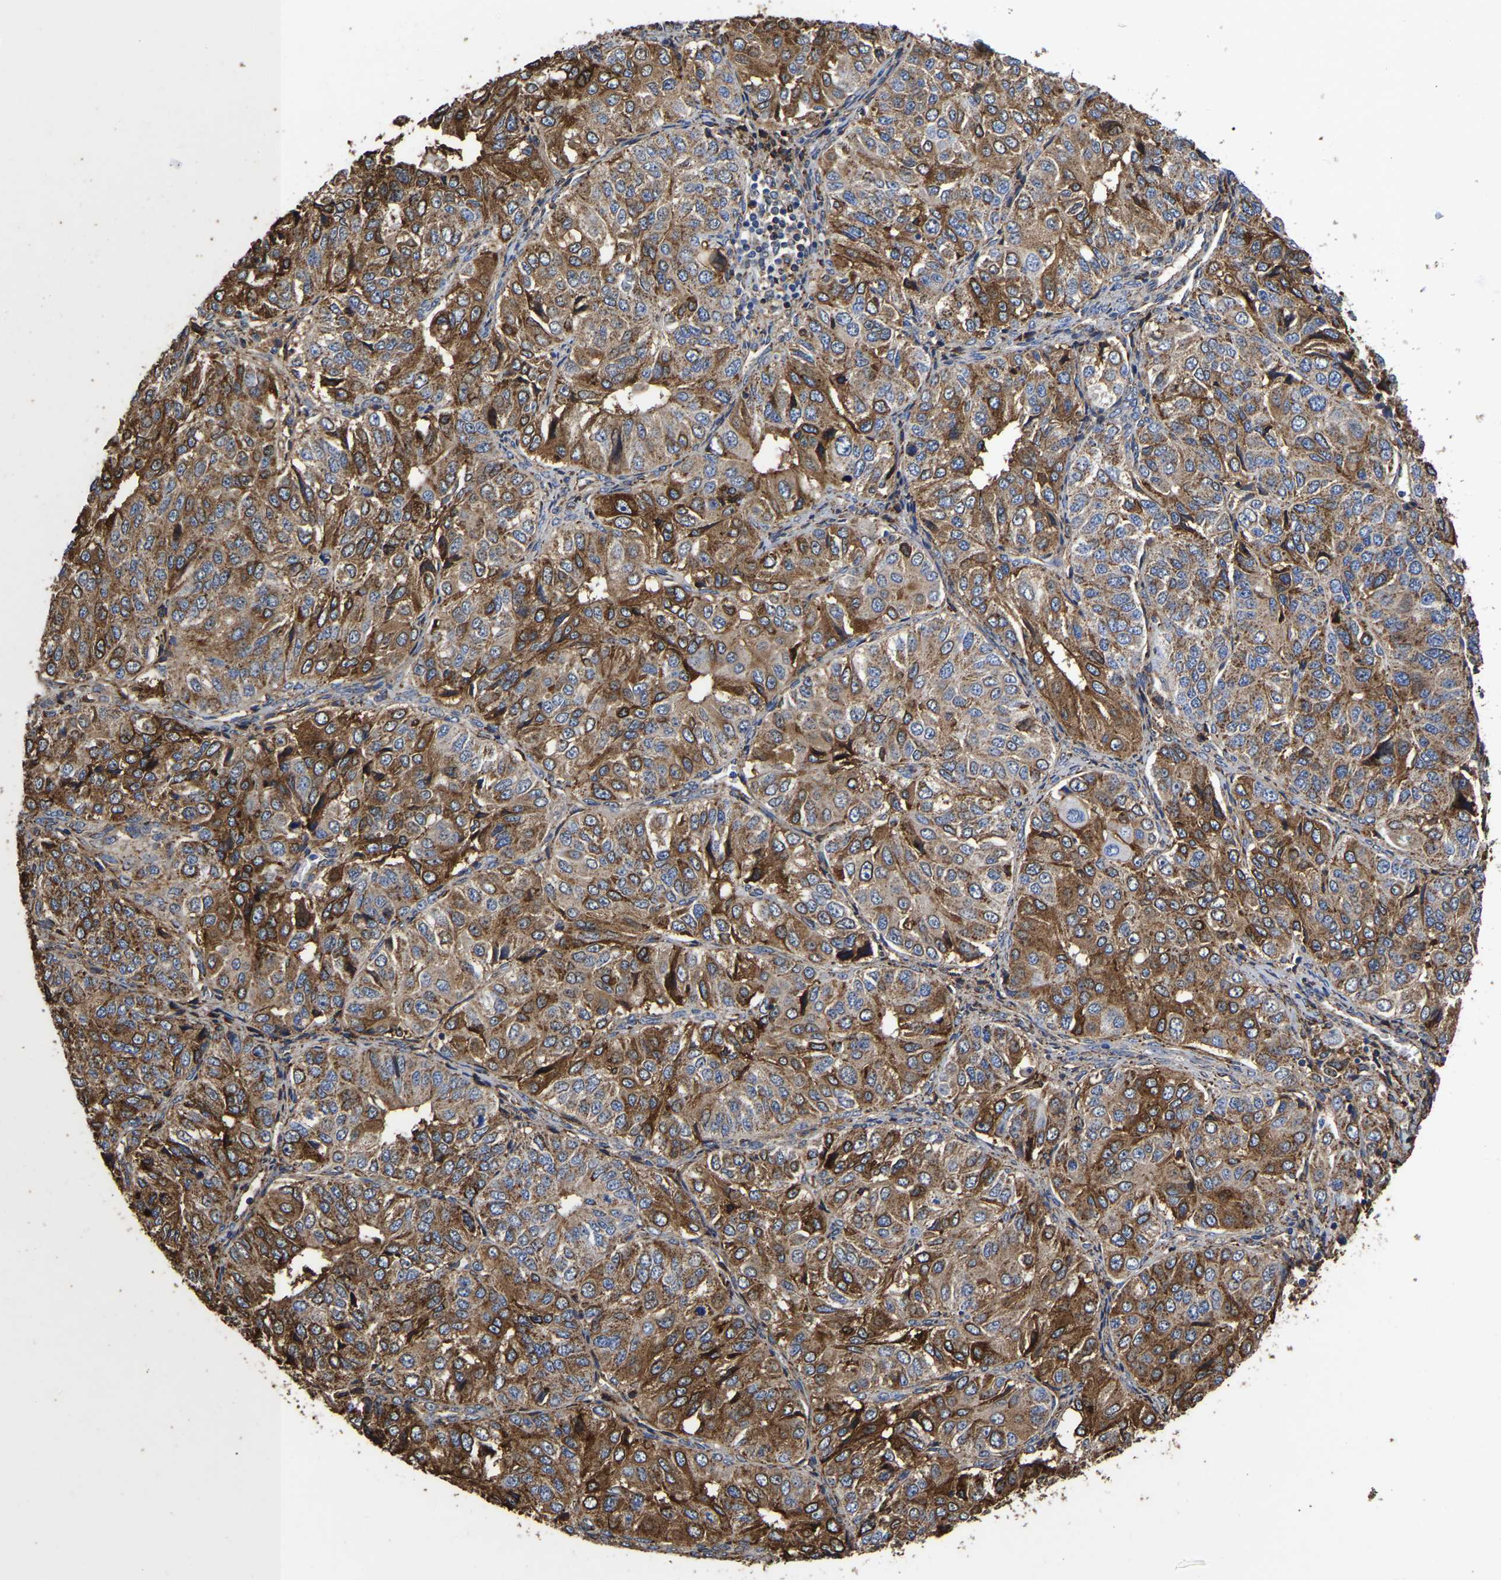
{"staining": {"intensity": "strong", "quantity": "25%-75%", "location": "cytoplasmic/membranous"}, "tissue": "ovarian cancer", "cell_type": "Tumor cells", "image_type": "cancer", "snomed": [{"axis": "morphology", "description": "Carcinoma, endometroid"}, {"axis": "topography", "description": "Ovary"}], "caption": "IHC histopathology image of neoplastic tissue: human ovarian endometroid carcinoma stained using IHC reveals high levels of strong protein expression localized specifically in the cytoplasmic/membranous of tumor cells, appearing as a cytoplasmic/membranous brown color.", "gene": "LIF", "patient": {"sex": "female", "age": 51}}